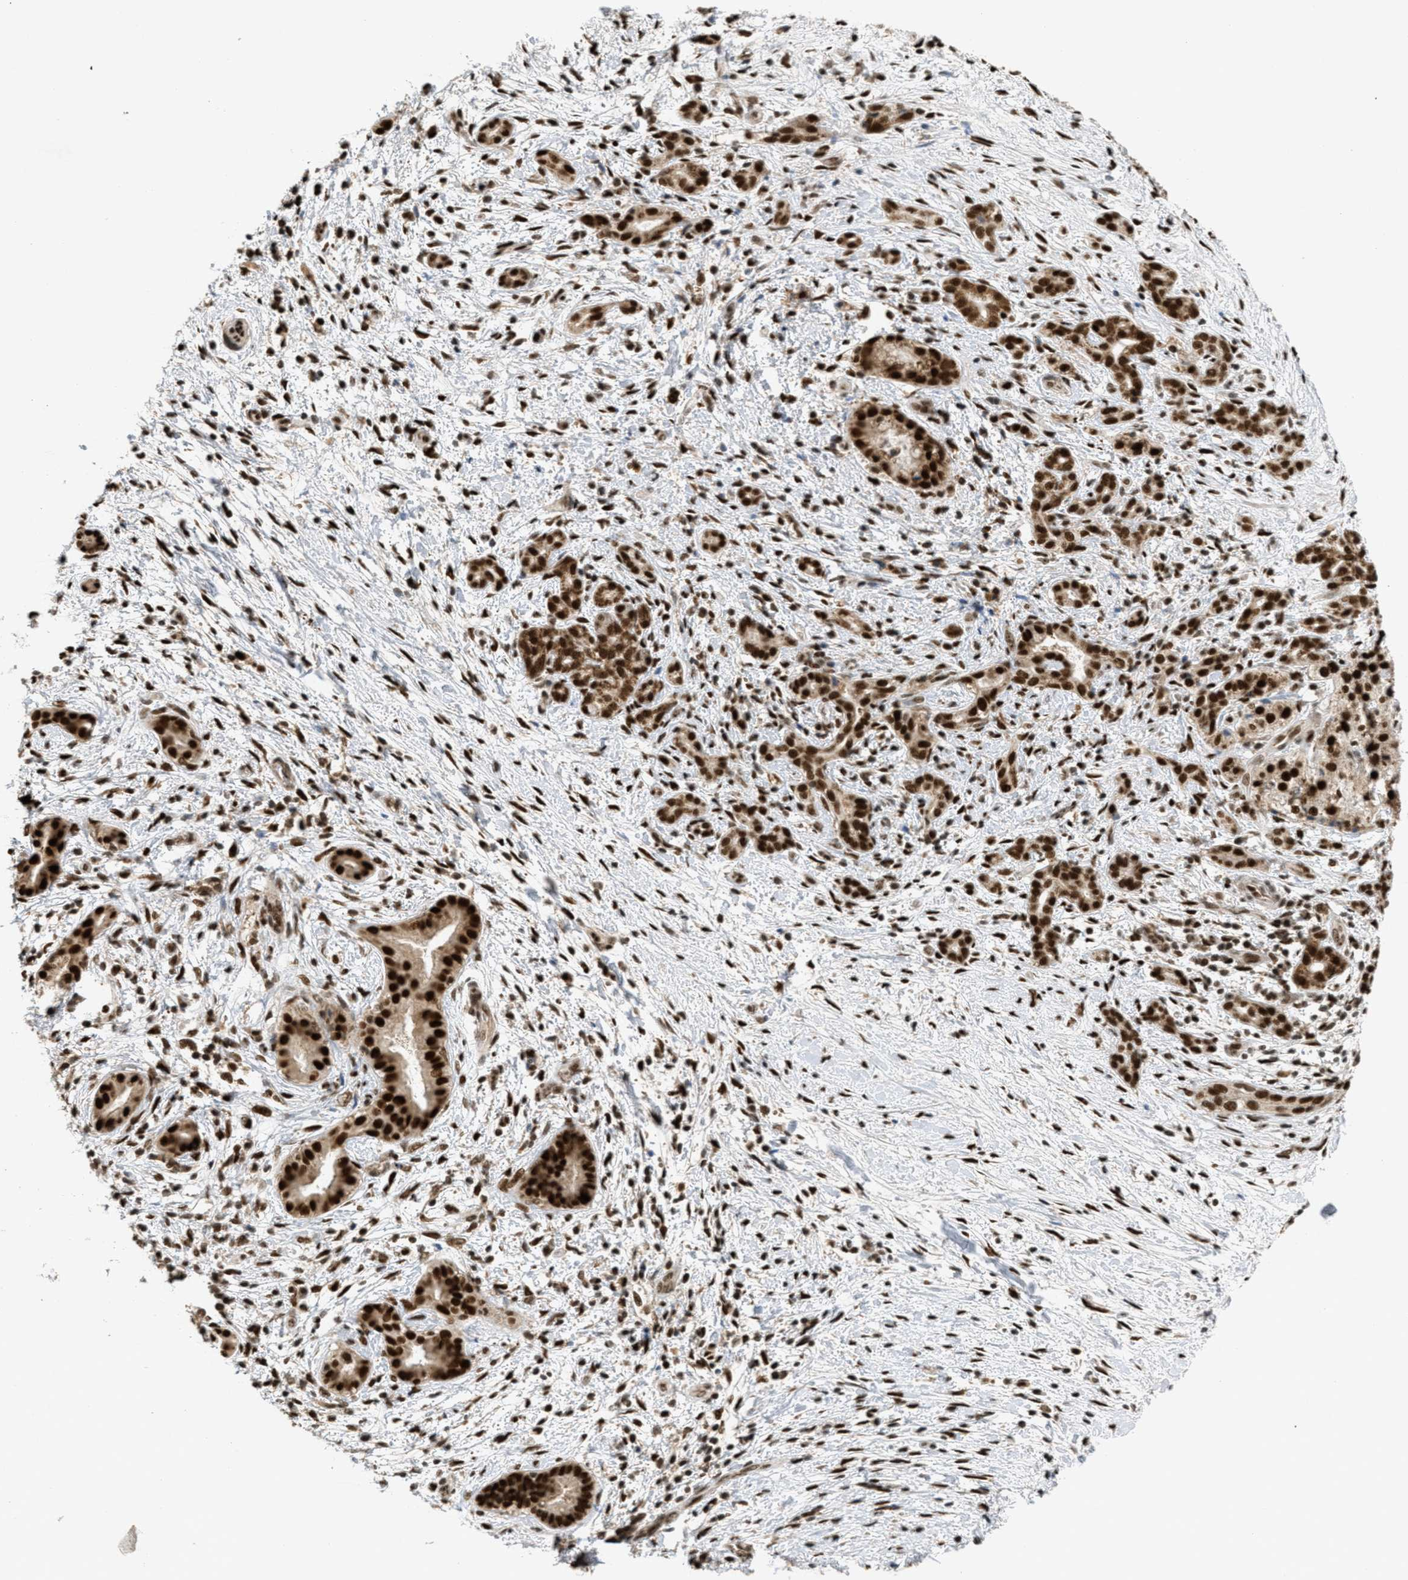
{"staining": {"intensity": "strong", "quantity": ">75%", "location": "cytoplasmic/membranous,nuclear"}, "tissue": "pancreatic cancer", "cell_type": "Tumor cells", "image_type": "cancer", "snomed": [{"axis": "morphology", "description": "Adenocarcinoma, NOS"}, {"axis": "topography", "description": "Pancreas"}], "caption": "Immunohistochemistry (DAB (3,3'-diaminobenzidine)) staining of adenocarcinoma (pancreatic) demonstrates strong cytoplasmic/membranous and nuclear protein positivity in approximately >75% of tumor cells.", "gene": "TLK1", "patient": {"sex": "female", "age": 70}}